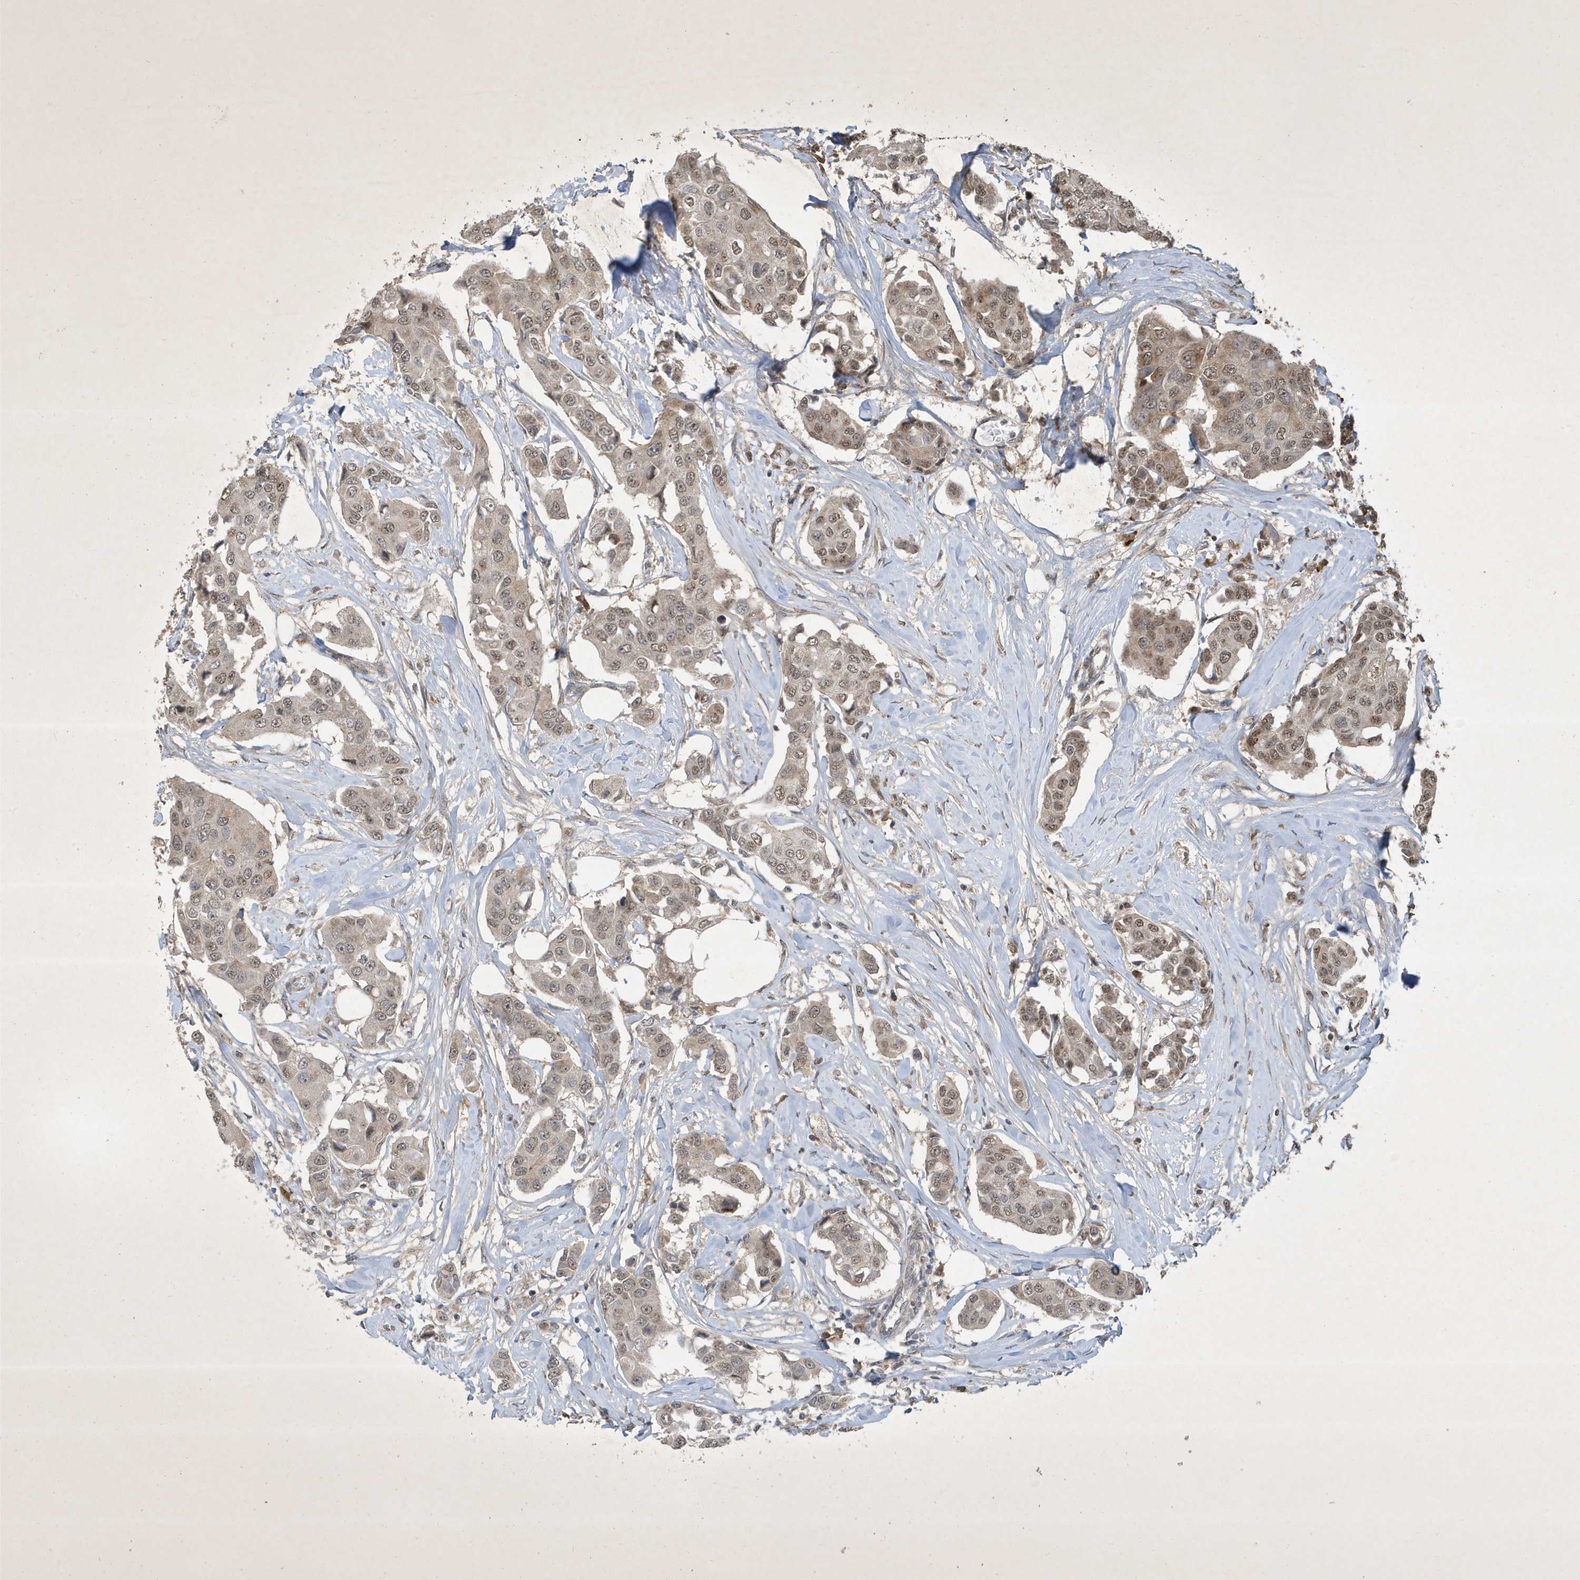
{"staining": {"intensity": "weak", "quantity": "25%-75%", "location": "cytoplasmic/membranous,nuclear"}, "tissue": "breast cancer", "cell_type": "Tumor cells", "image_type": "cancer", "snomed": [{"axis": "morphology", "description": "Duct carcinoma"}, {"axis": "topography", "description": "Breast"}], "caption": "Intraductal carcinoma (breast) was stained to show a protein in brown. There is low levels of weak cytoplasmic/membranous and nuclear staining in about 25%-75% of tumor cells.", "gene": "STX10", "patient": {"sex": "female", "age": 80}}